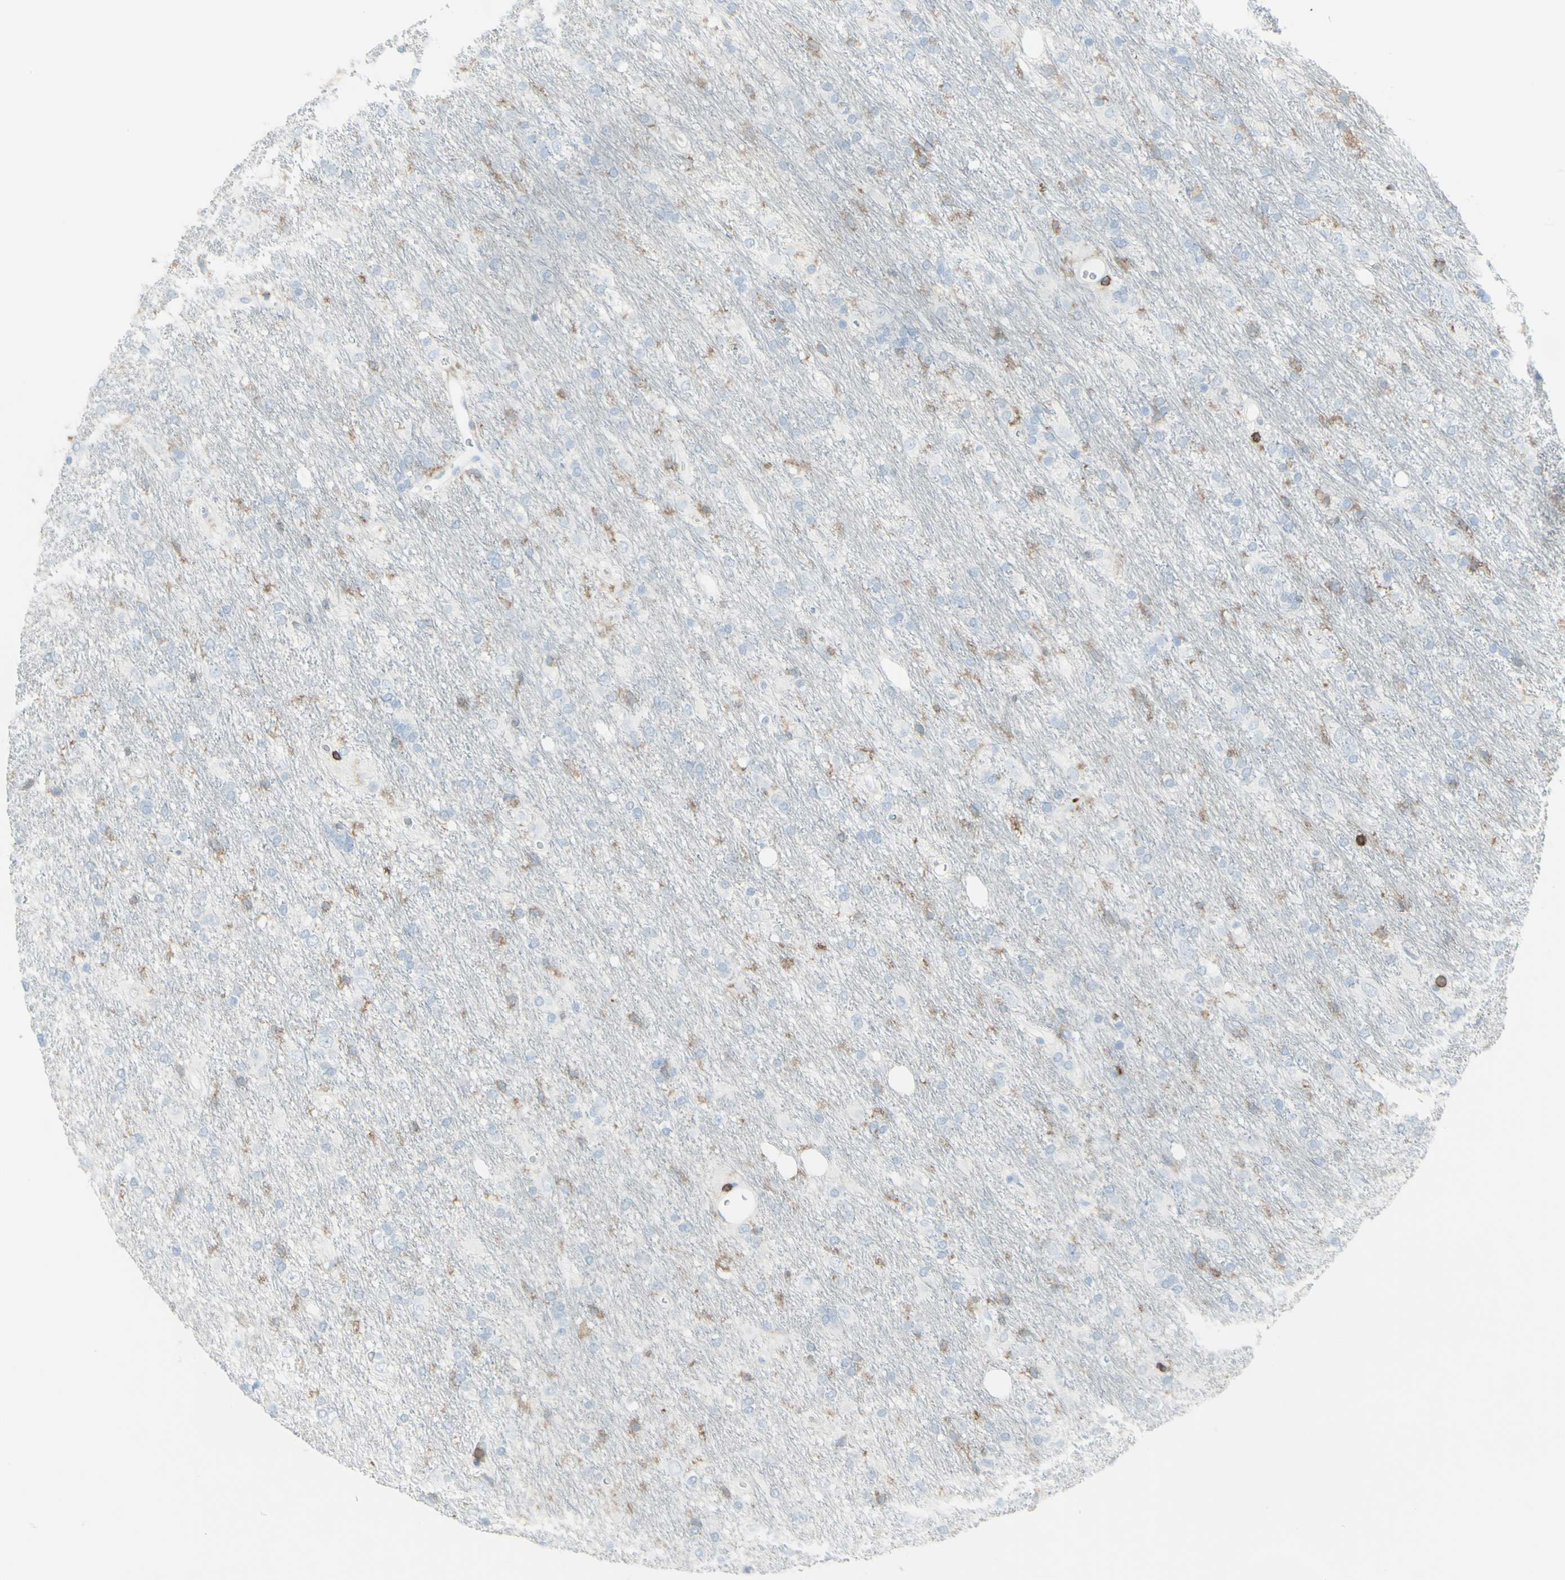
{"staining": {"intensity": "weak", "quantity": "<25%", "location": "cytoplasmic/membranous"}, "tissue": "glioma", "cell_type": "Tumor cells", "image_type": "cancer", "snomed": [{"axis": "morphology", "description": "Glioma, malignant, Low grade"}, {"axis": "topography", "description": "Brain"}], "caption": "The photomicrograph exhibits no significant staining in tumor cells of malignant glioma (low-grade). The staining is performed using DAB brown chromogen with nuclei counter-stained in using hematoxylin.", "gene": "NRG1", "patient": {"sex": "male", "age": 77}}